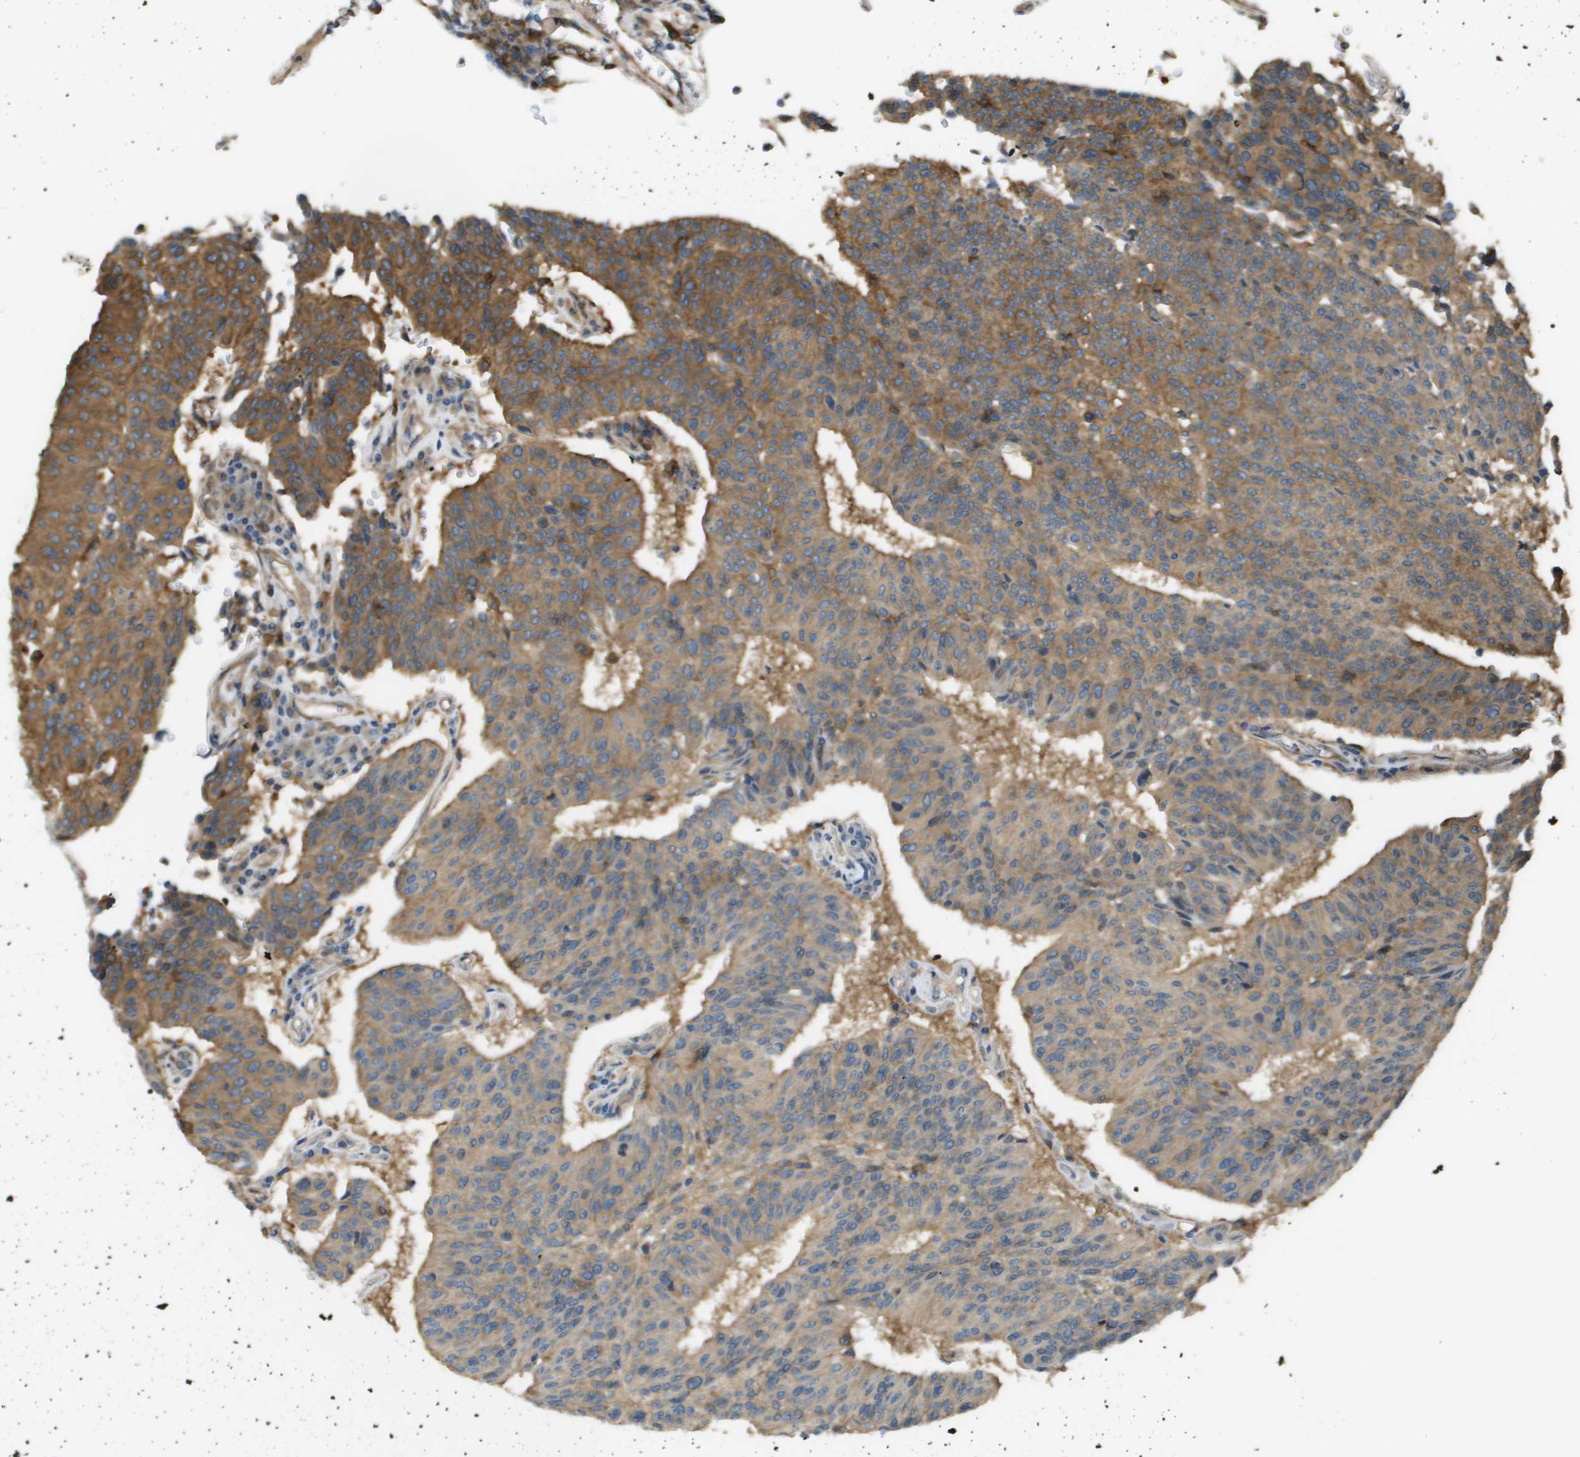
{"staining": {"intensity": "moderate", "quantity": ">75%", "location": "cytoplasmic/membranous"}, "tissue": "urothelial cancer", "cell_type": "Tumor cells", "image_type": "cancer", "snomed": [{"axis": "morphology", "description": "Urothelial carcinoma, High grade"}, {"axis": "topography", "description": "Urinary bladder"}], "caption": "Protein staining of urothelial carcinoma (high-grade) tissue shows moderate cytoplasmic/membranous staining in approximately >75% of tumor cells.", "gene": "CORO1B", "patient": {"sex": "male", "age": 66}}